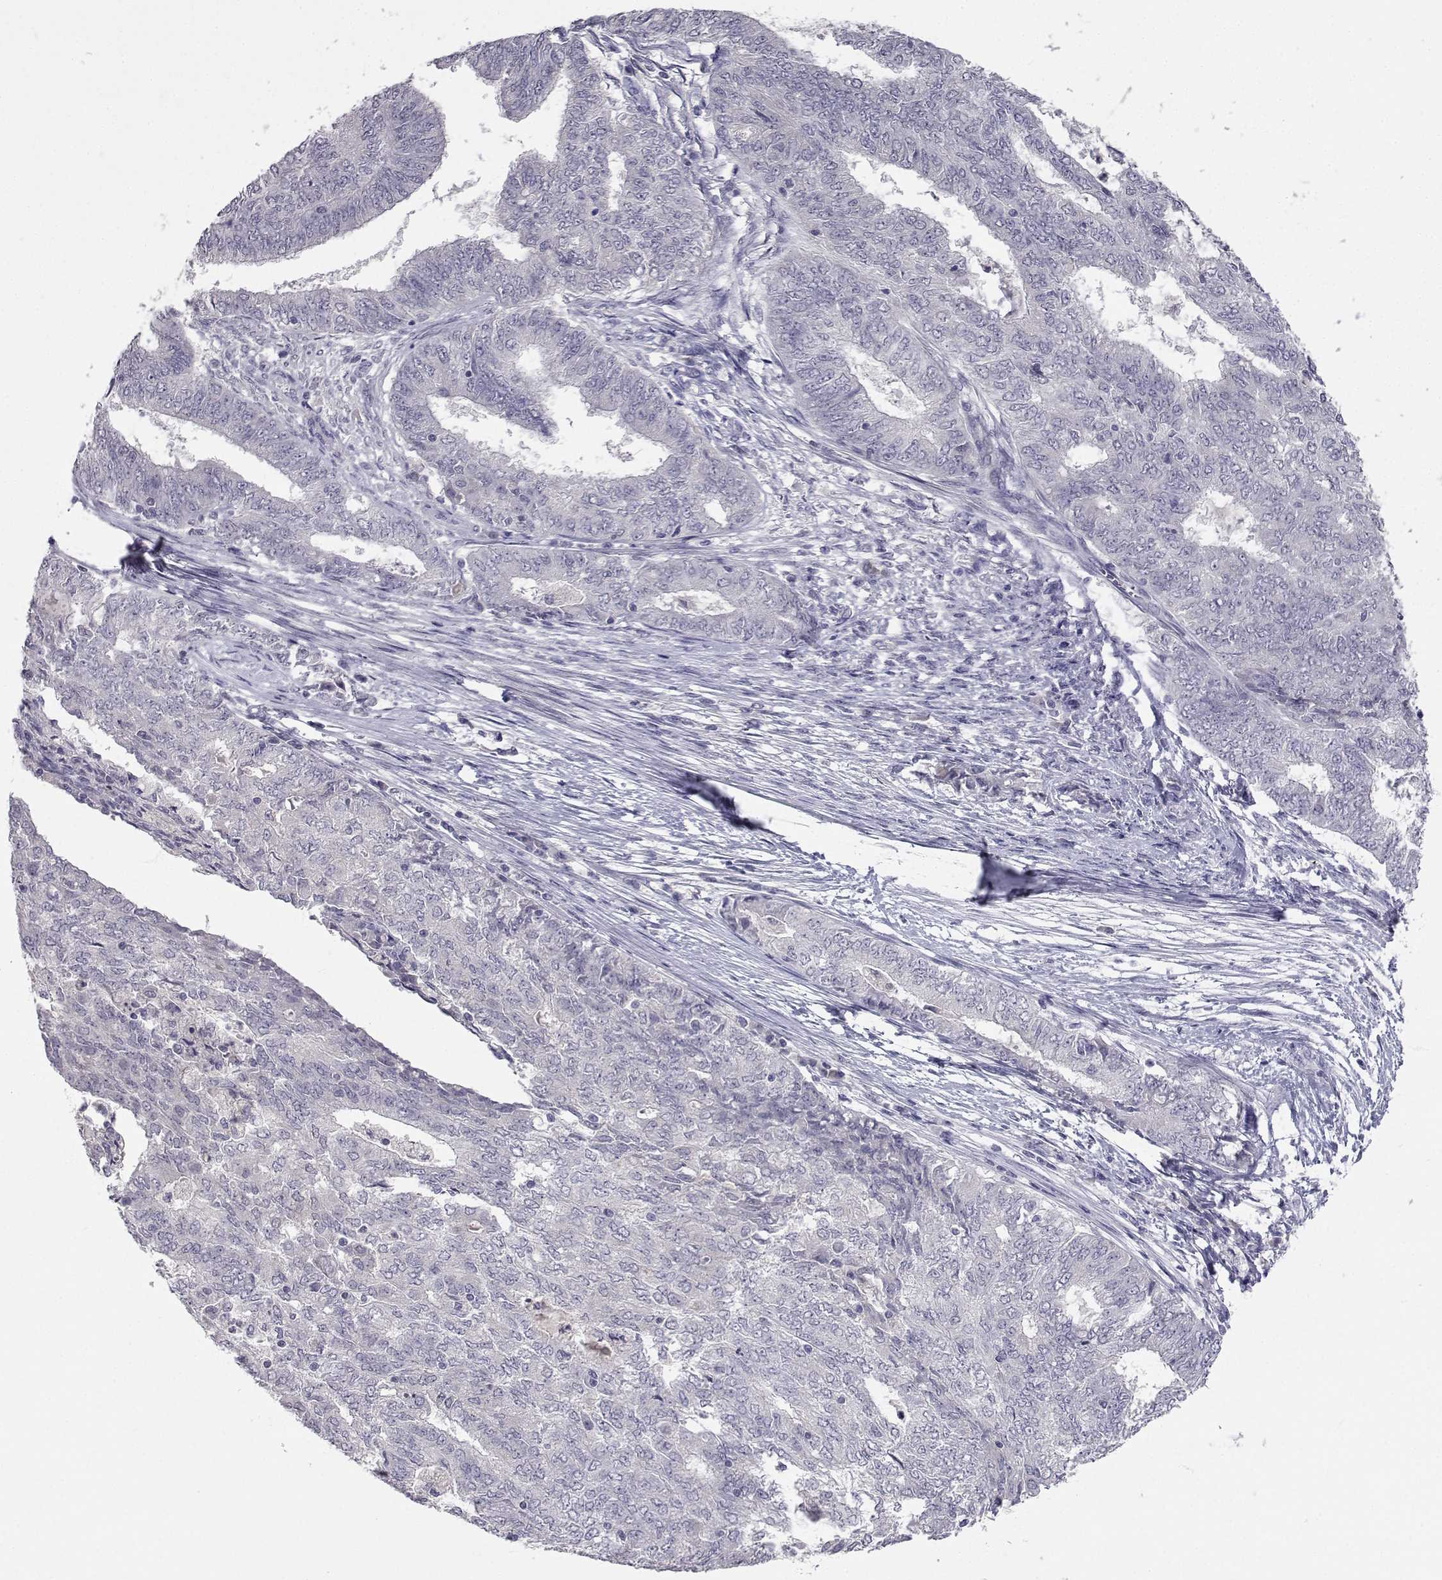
{"staining": {"intensity": "negative", "quantity": "none", "location": "none"}, "tissue": "endometrial cancer", "cell_type": "Tumor cells", "image_type": "cancer", "snomed": [{"axis": "morphology", "description": "Adenocarcinoma, NOS"}, {"axis": "topography", "description": "Endometrium"}], "caption": "Histopathology image shows no protein expression in tumor cells of endometrial cancer (adenocarcinoma) tissue.", "gene": "SLC6A3", "patient": {"sex": "female", "age": 62}}